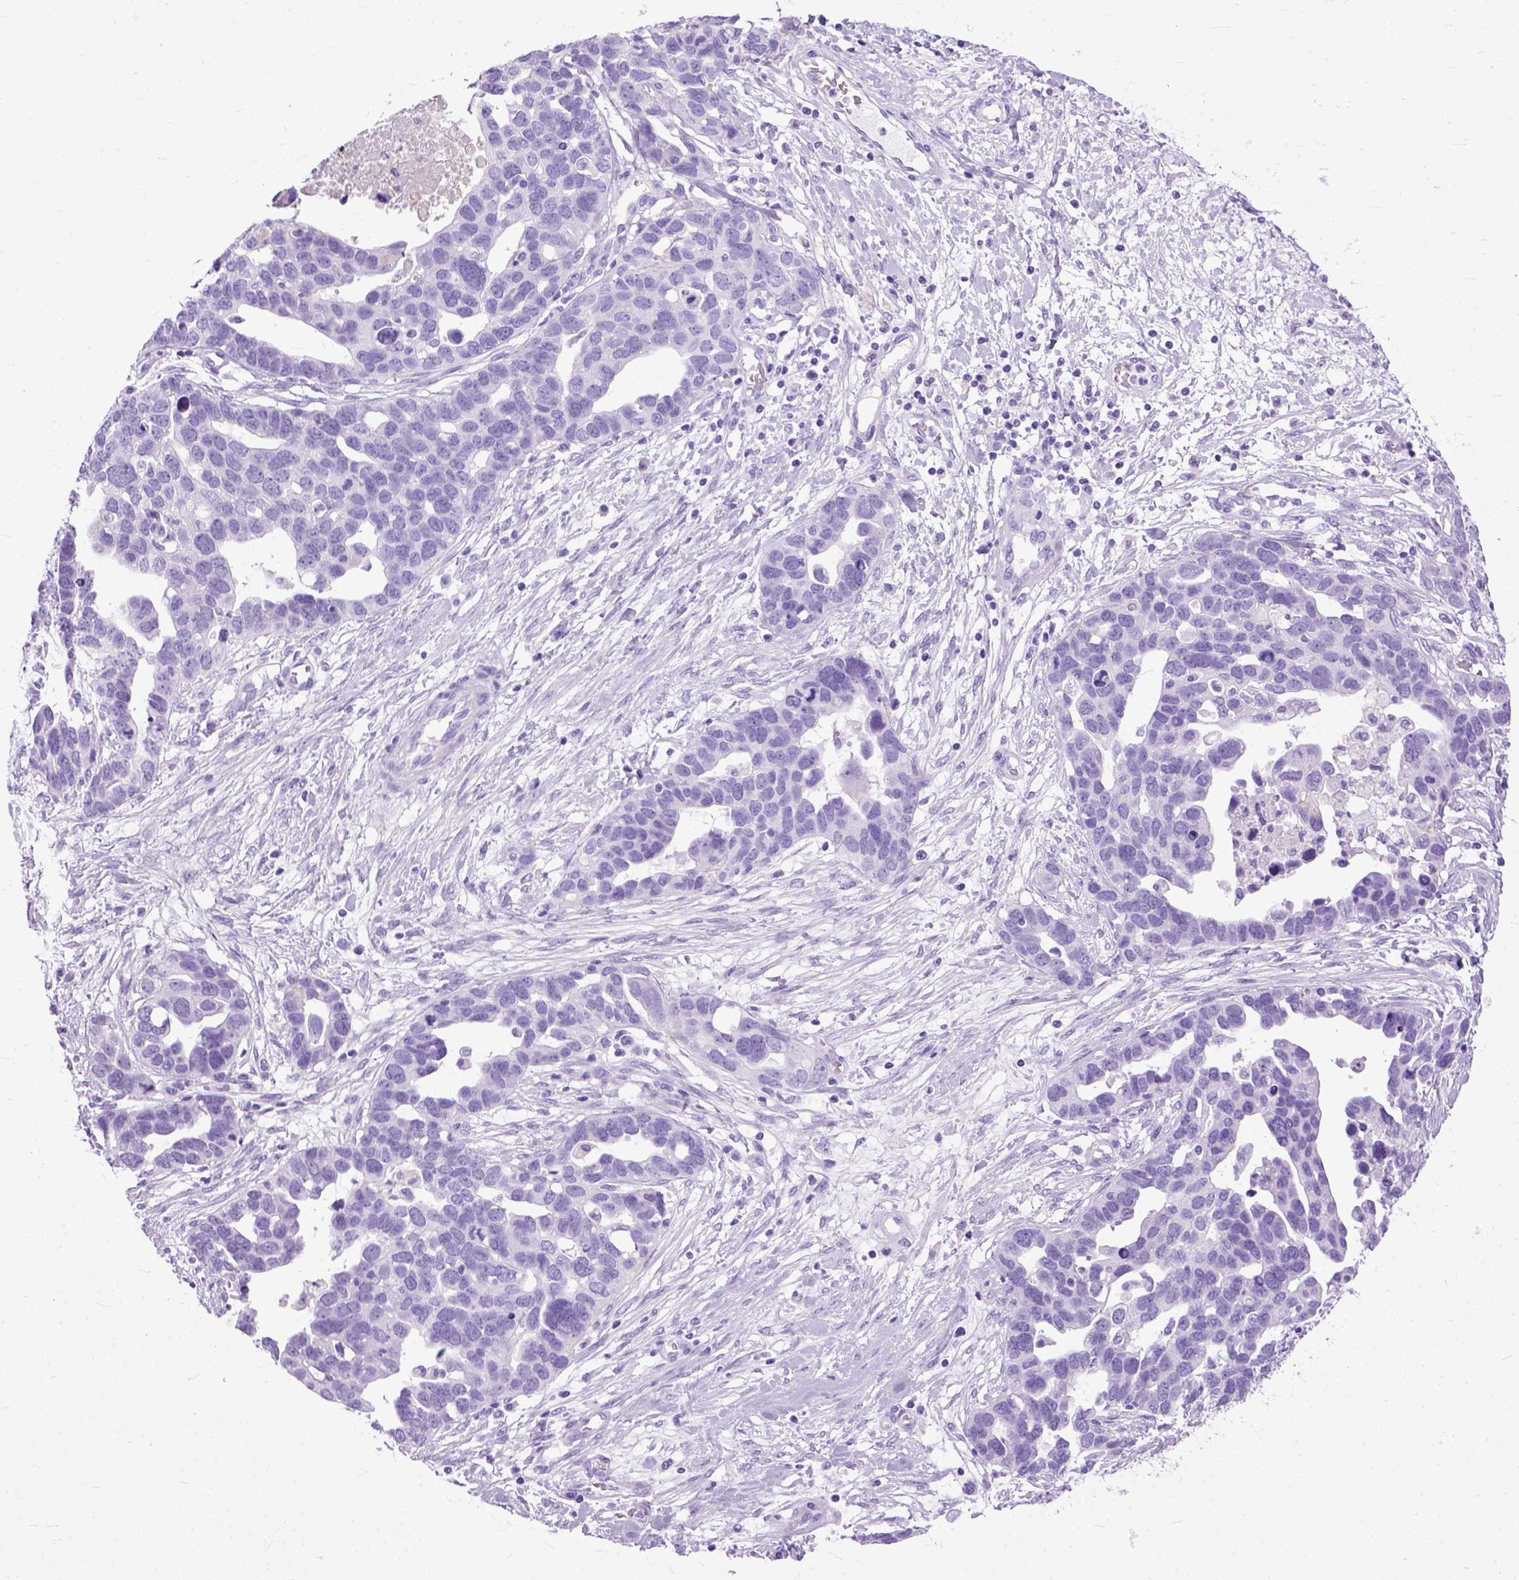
{"staining": {"intensity": "negative", "quantity": "none", "location": "none"}, "tissue": "ovarian cancer", "cell_type": "Tumor cells", "image_type": "cancer", "snomed": [{"axis": "morphology", "description": "Cystadenocarcinoma, serous, NOS"}, {"axis": "topography", "description": "Ovary"}], "caption": "A micrograph of human ovarian cancer (serous cystadenocarcinoma) is negative for staining in tumor cells.", "gene": "GNGT1", "patient": {"sex": "female", "age": 54}}